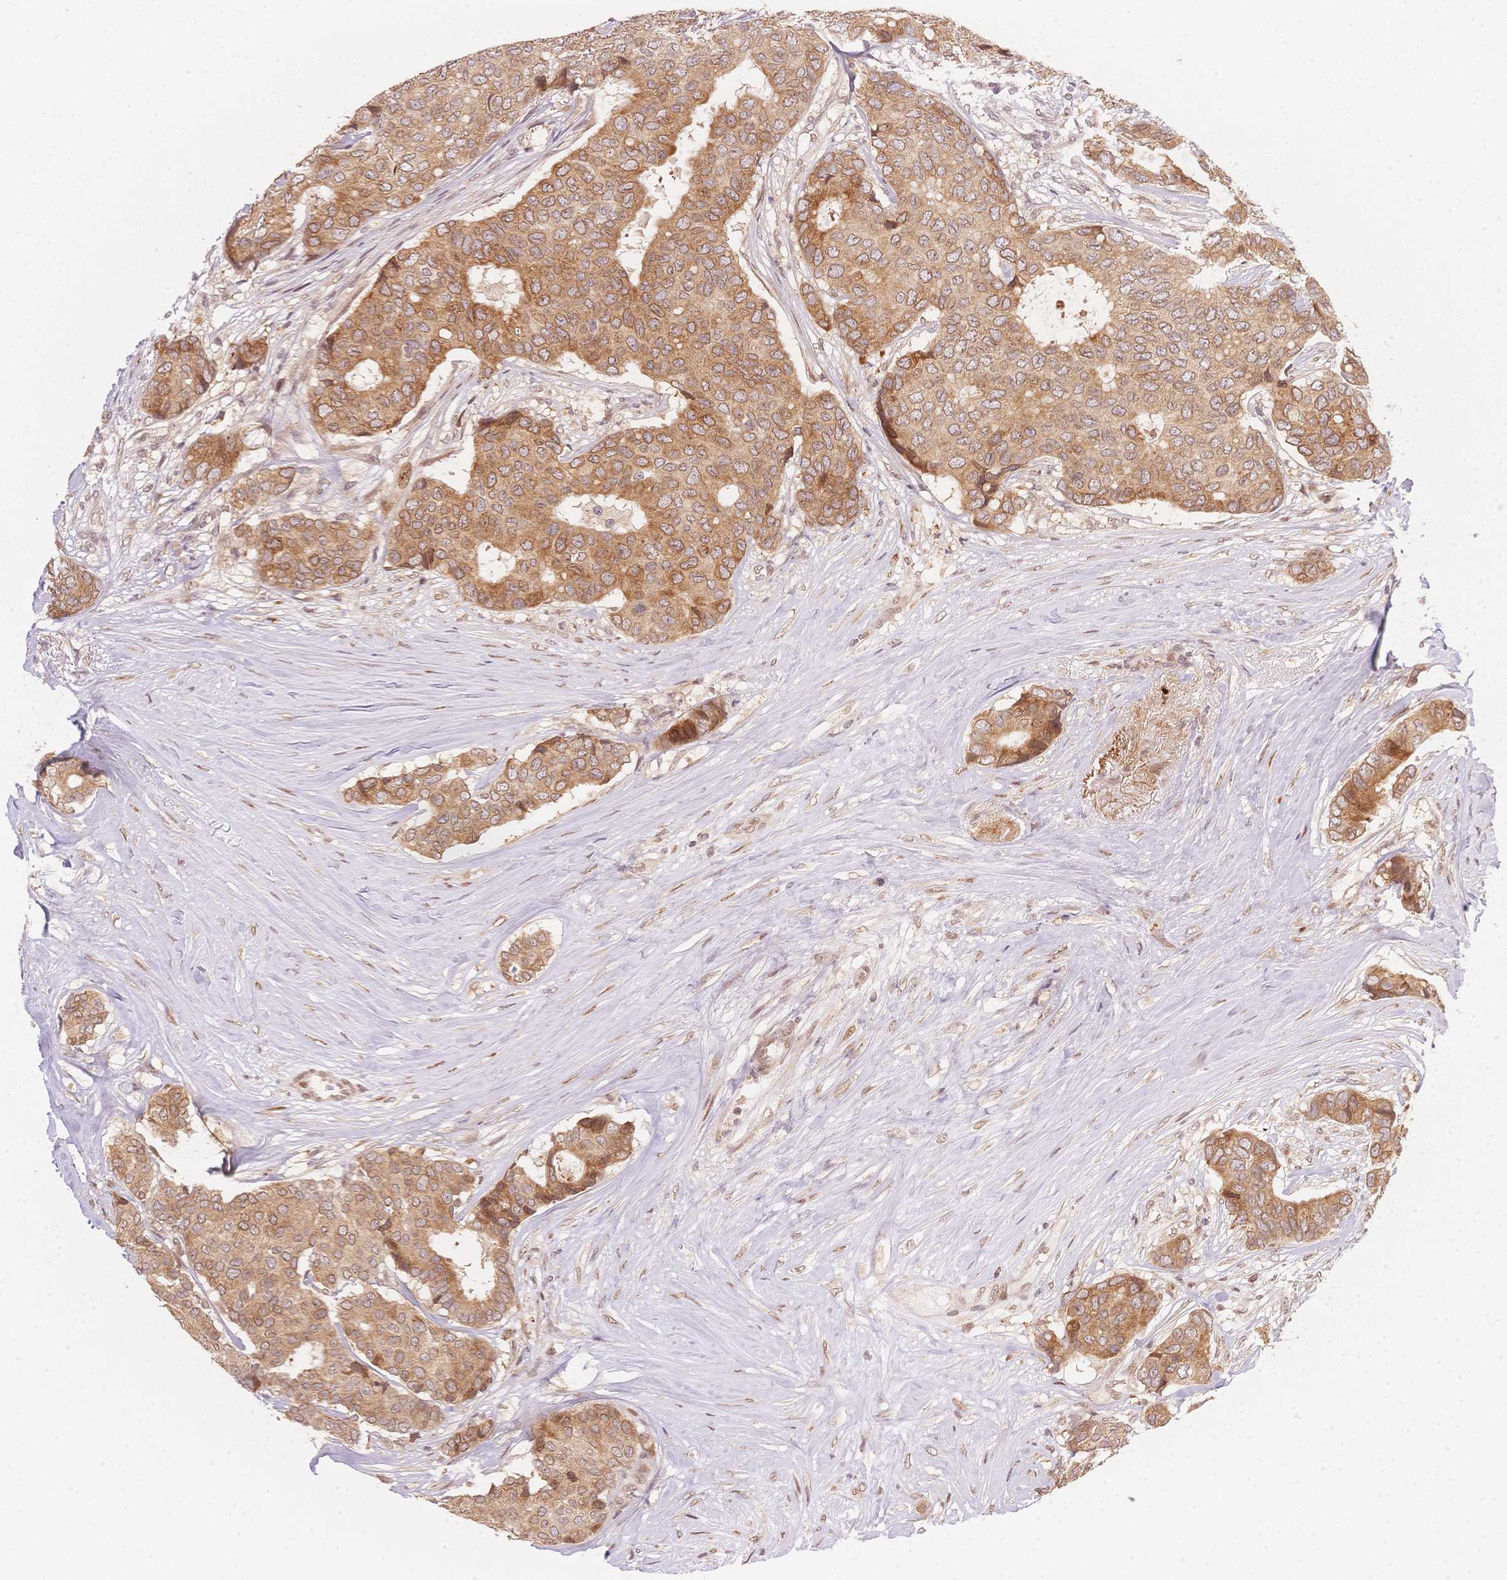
{"staining": {"intensity": "moderate", "quantity": ">75%", "location": "cytoplasmic/membranous"}, "tissue": "breast cancer", "cell_type": "Tumor cells", "image_type": "cancer", "snomed": [{"axis": "morphology", "description": "Duct carcinoma"}, {"axis": "topography", "description": "Breast"}], "caption": "DAB immunohistochemical staining of breast cancer displays moderate cytoplasmic/membranous protein staining in about >75% of tumor cells. (DAB (3,3'-diaminobenzidine) IHC, brown staining for protein, blue staining for nuclei).", "gene": "STK39", "patient": {"sex": "female", "age": 75}}